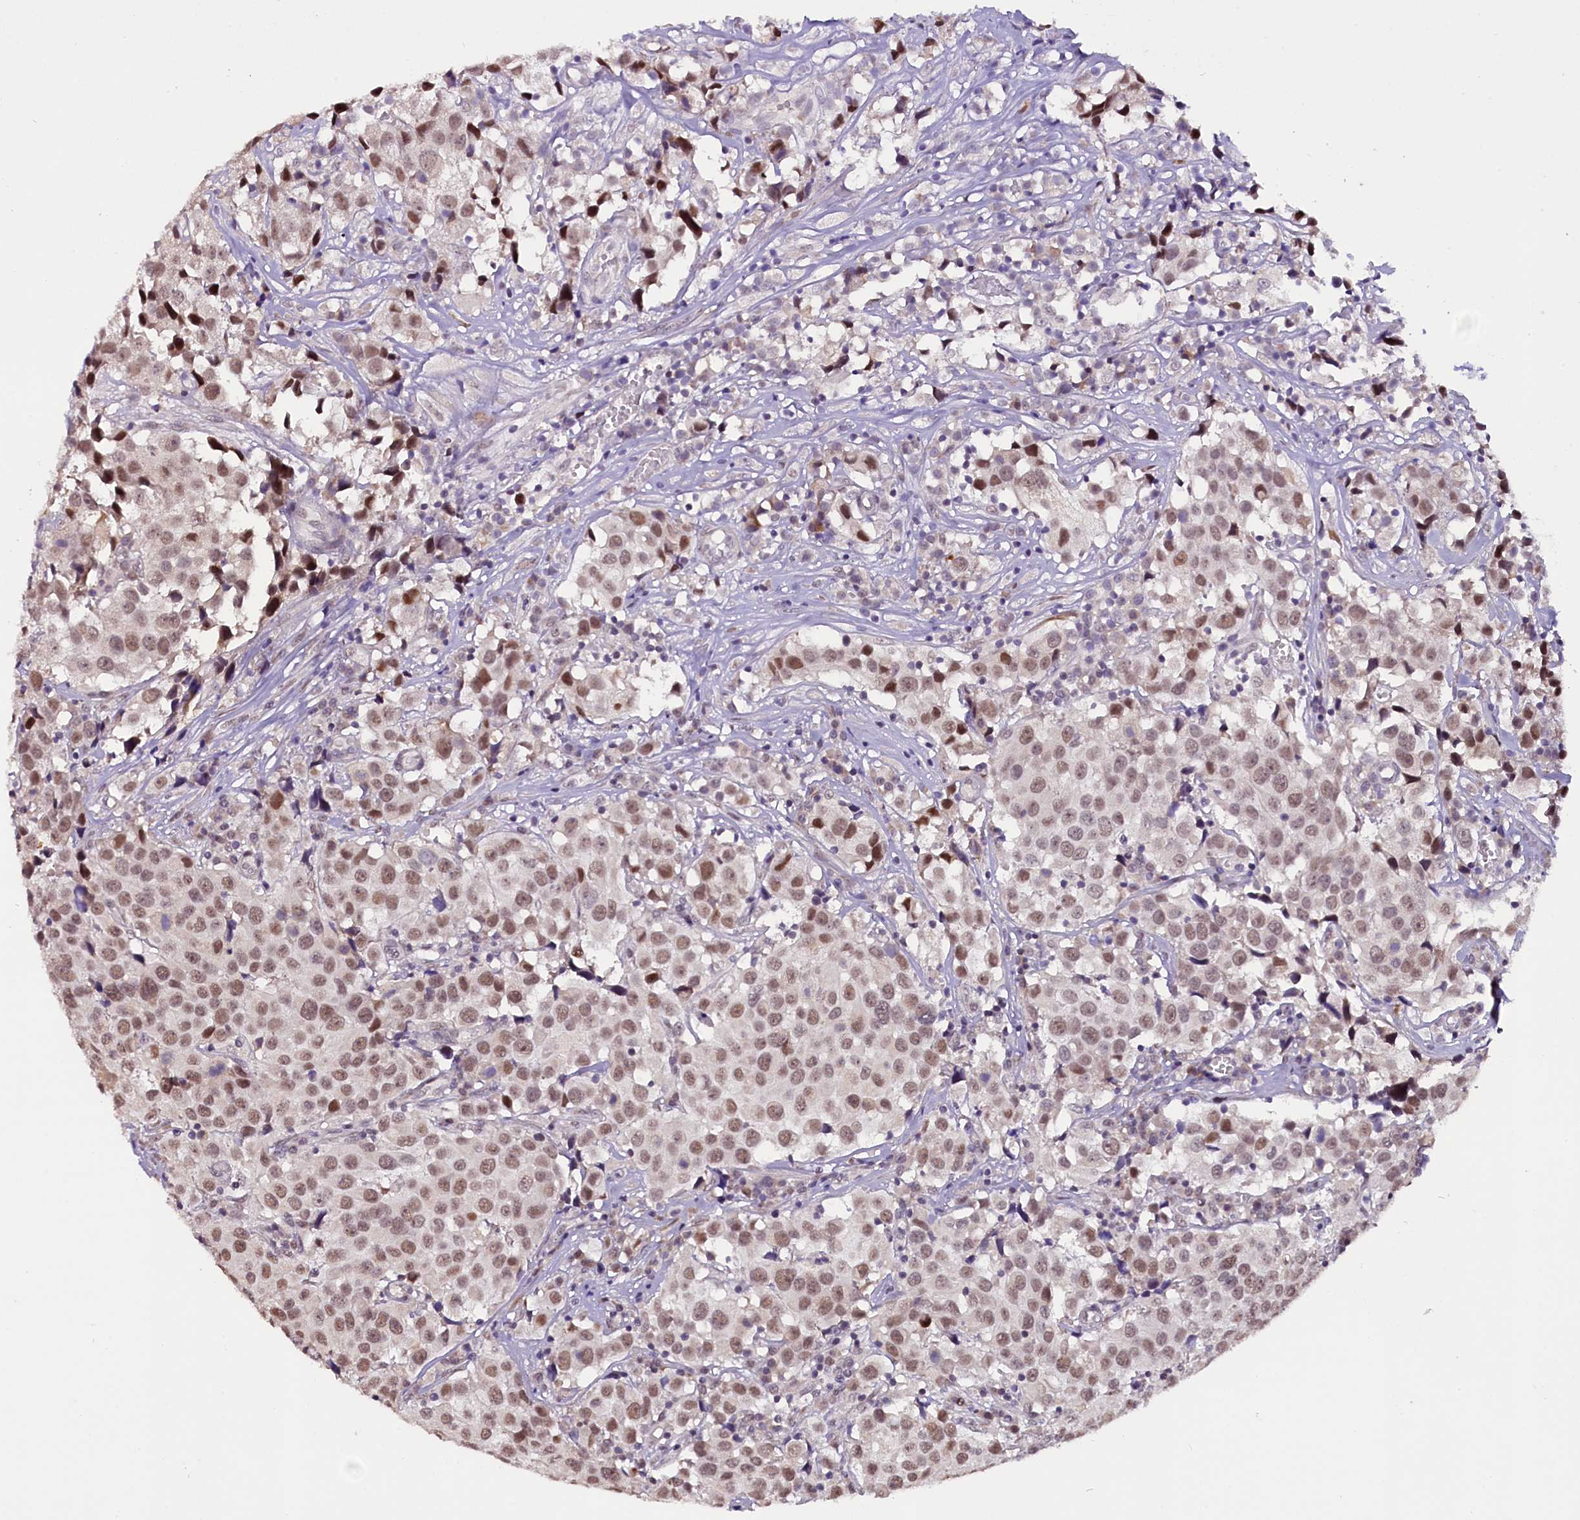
{"staining": {"intensity": "moderate", "quantity": ">75%", "location": "nuclear"}, "tissue": "urothelial cancer", "cell_type": "Tumor cells", "image_type": "cancer", "snomed": [{"axis": "morphology", "description": "Urothelial carcinoma, High grade"}, {"axis": "topography", "description": "Urinary bladder"}], "caption": "Immunohistochemical staining of high-grade urothelial carcinoma reveals medium levels of moderate nuclear positivity in about >75% of tumor cells.", "gene": "RPUSD2", "patient": {"sex": "female", "age": 75}}